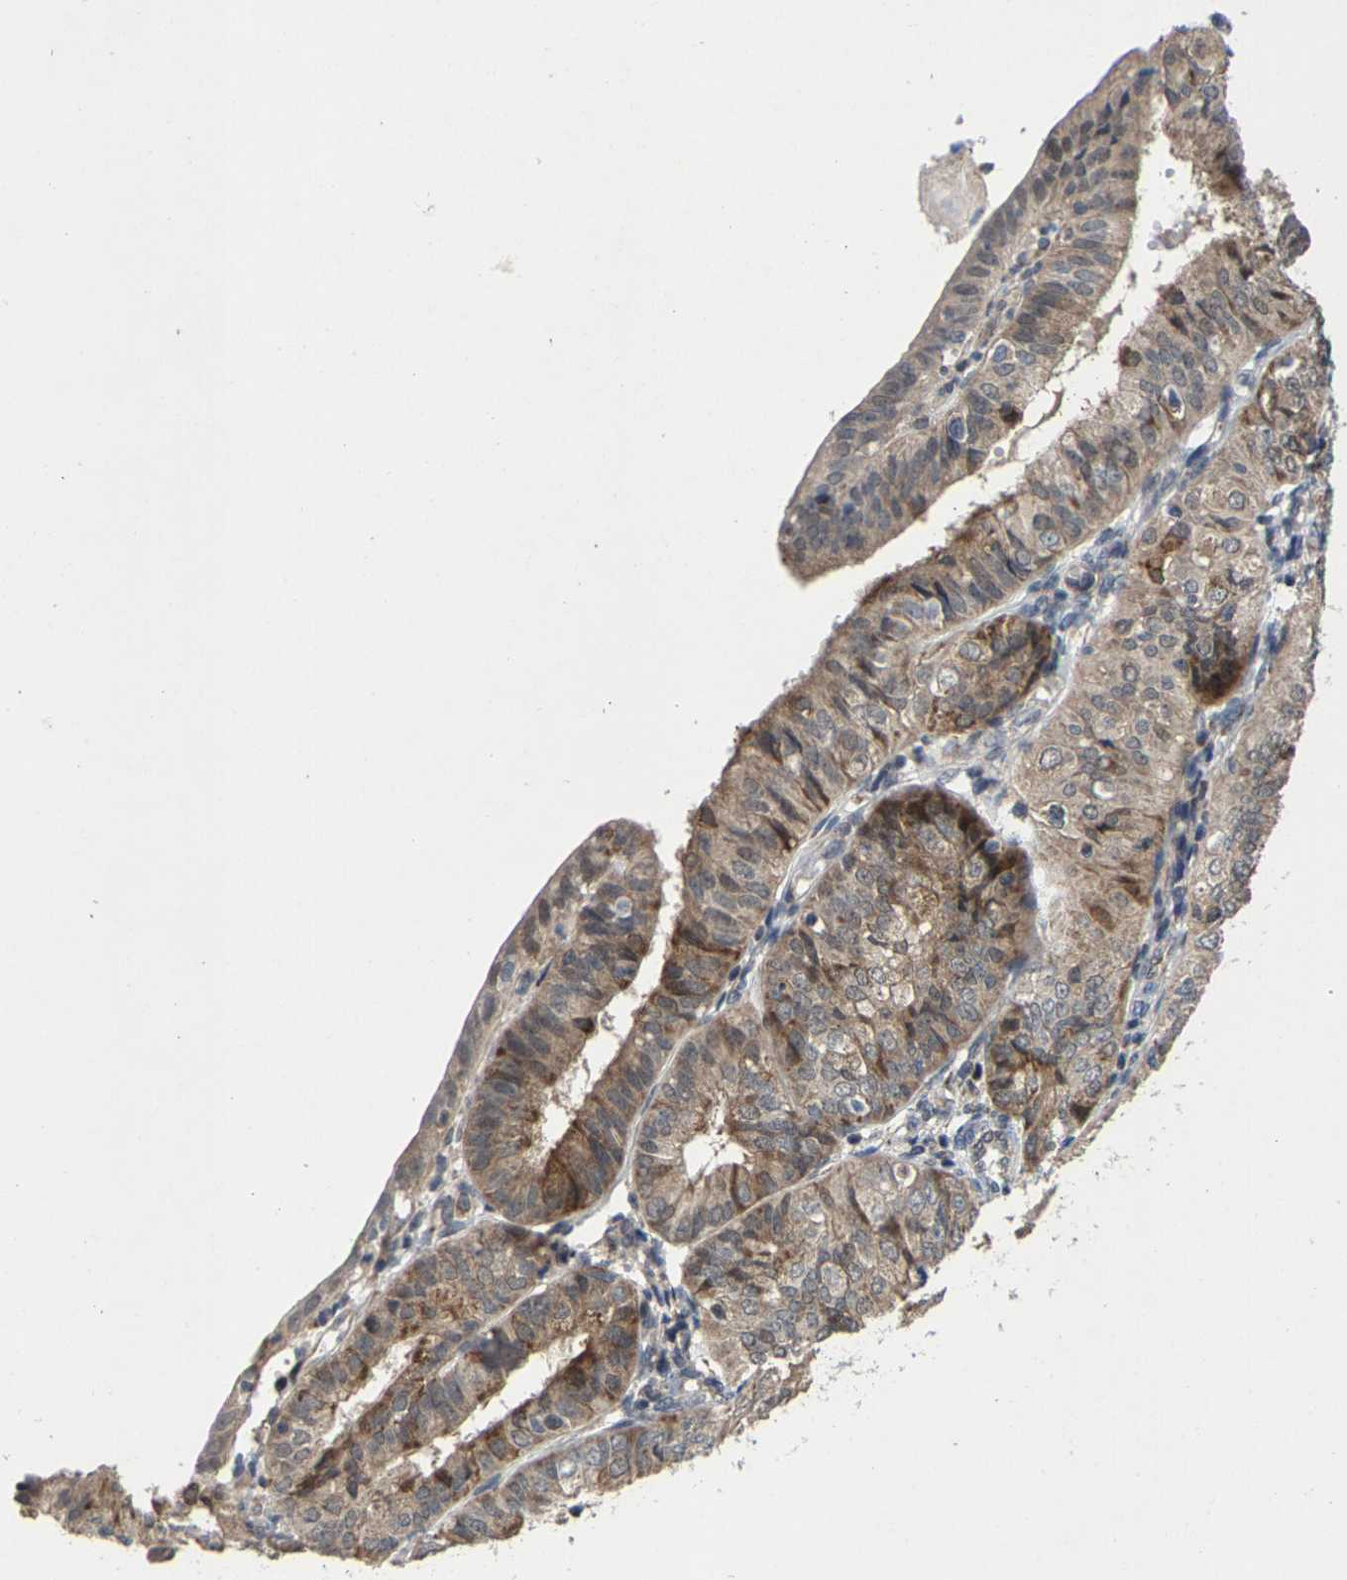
{"staining": {"intensity": "moderate", "quantity": ">75%", "location": "cytoplasmic/membranous"}, "tissue": "endometrial cancer", "cell_type": "Tumor cells", "image_type": "cancer", "snomed": [{"axis": "morphology", "description": "Adenocarcinoma, NOS"}, {"axis": "topography", "description": "Endometrium"}], "caption": "Immunohistochemical staining of human adenocarcinoma (endometrial) demonstrates medium levels of moderate cytoplasmic/membranous expression in approximately >75% of tumor cells.", "gene": "TDRKH", "patient": {"sex": "female", "age": 58}}